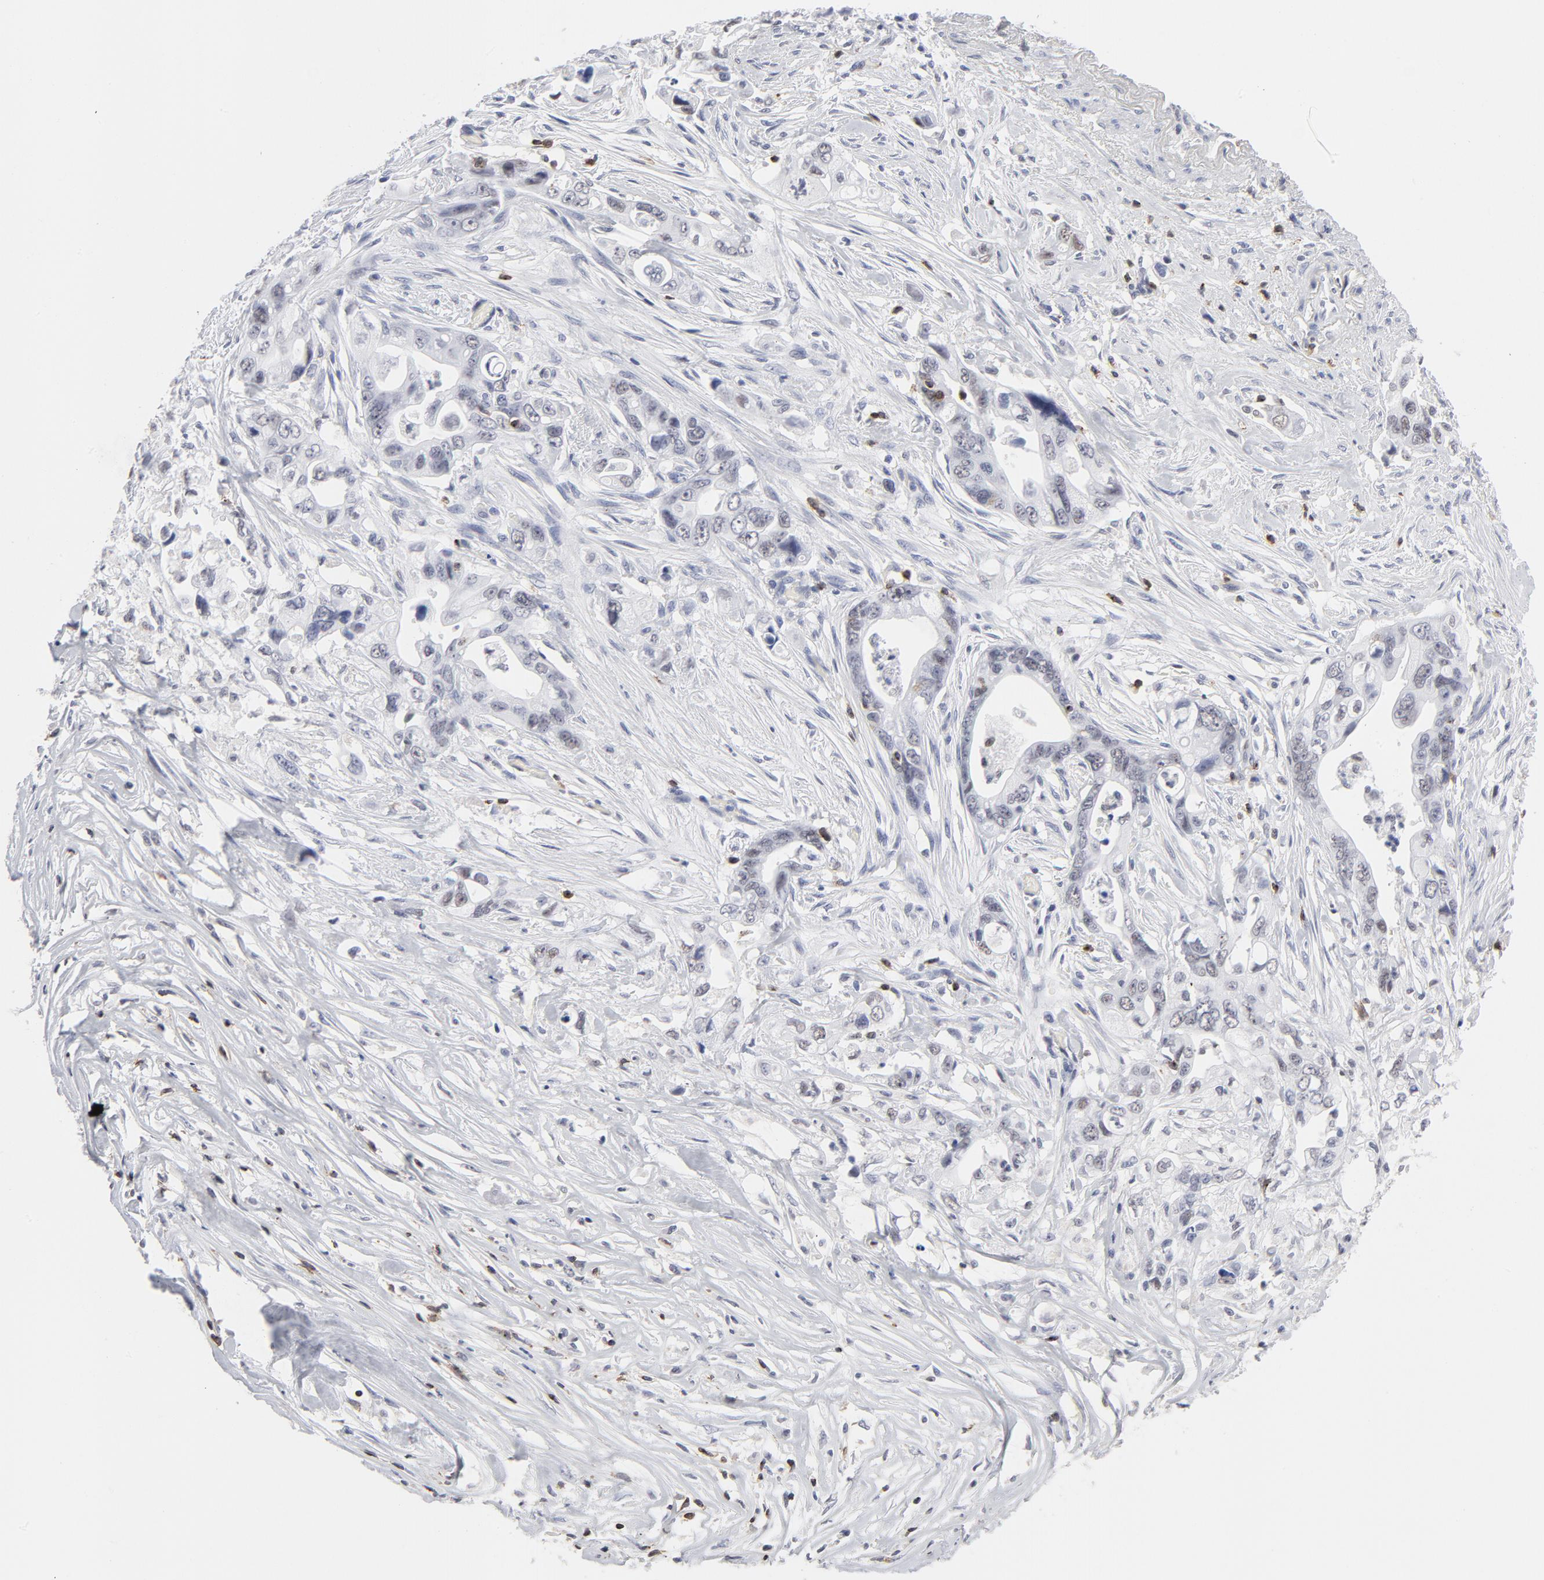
{"staining": {"intensity": "weak", "quantity": "<25%", "location": "nuclear"}, "tissue": "pancreatic cancer", "cell_type": "Tumor cells", "image_type": "cancer", "snomed": [{"axis": "morphology", "description": "Normal tissue, NOS"}, {"axis": "topography", "description": "Pancreas"}], "caption": "IHC of human pancreatic cancer reveals no expression in tumor cells.", "gene": "CD2", "patient": {"sex": "male", "age": 42}}